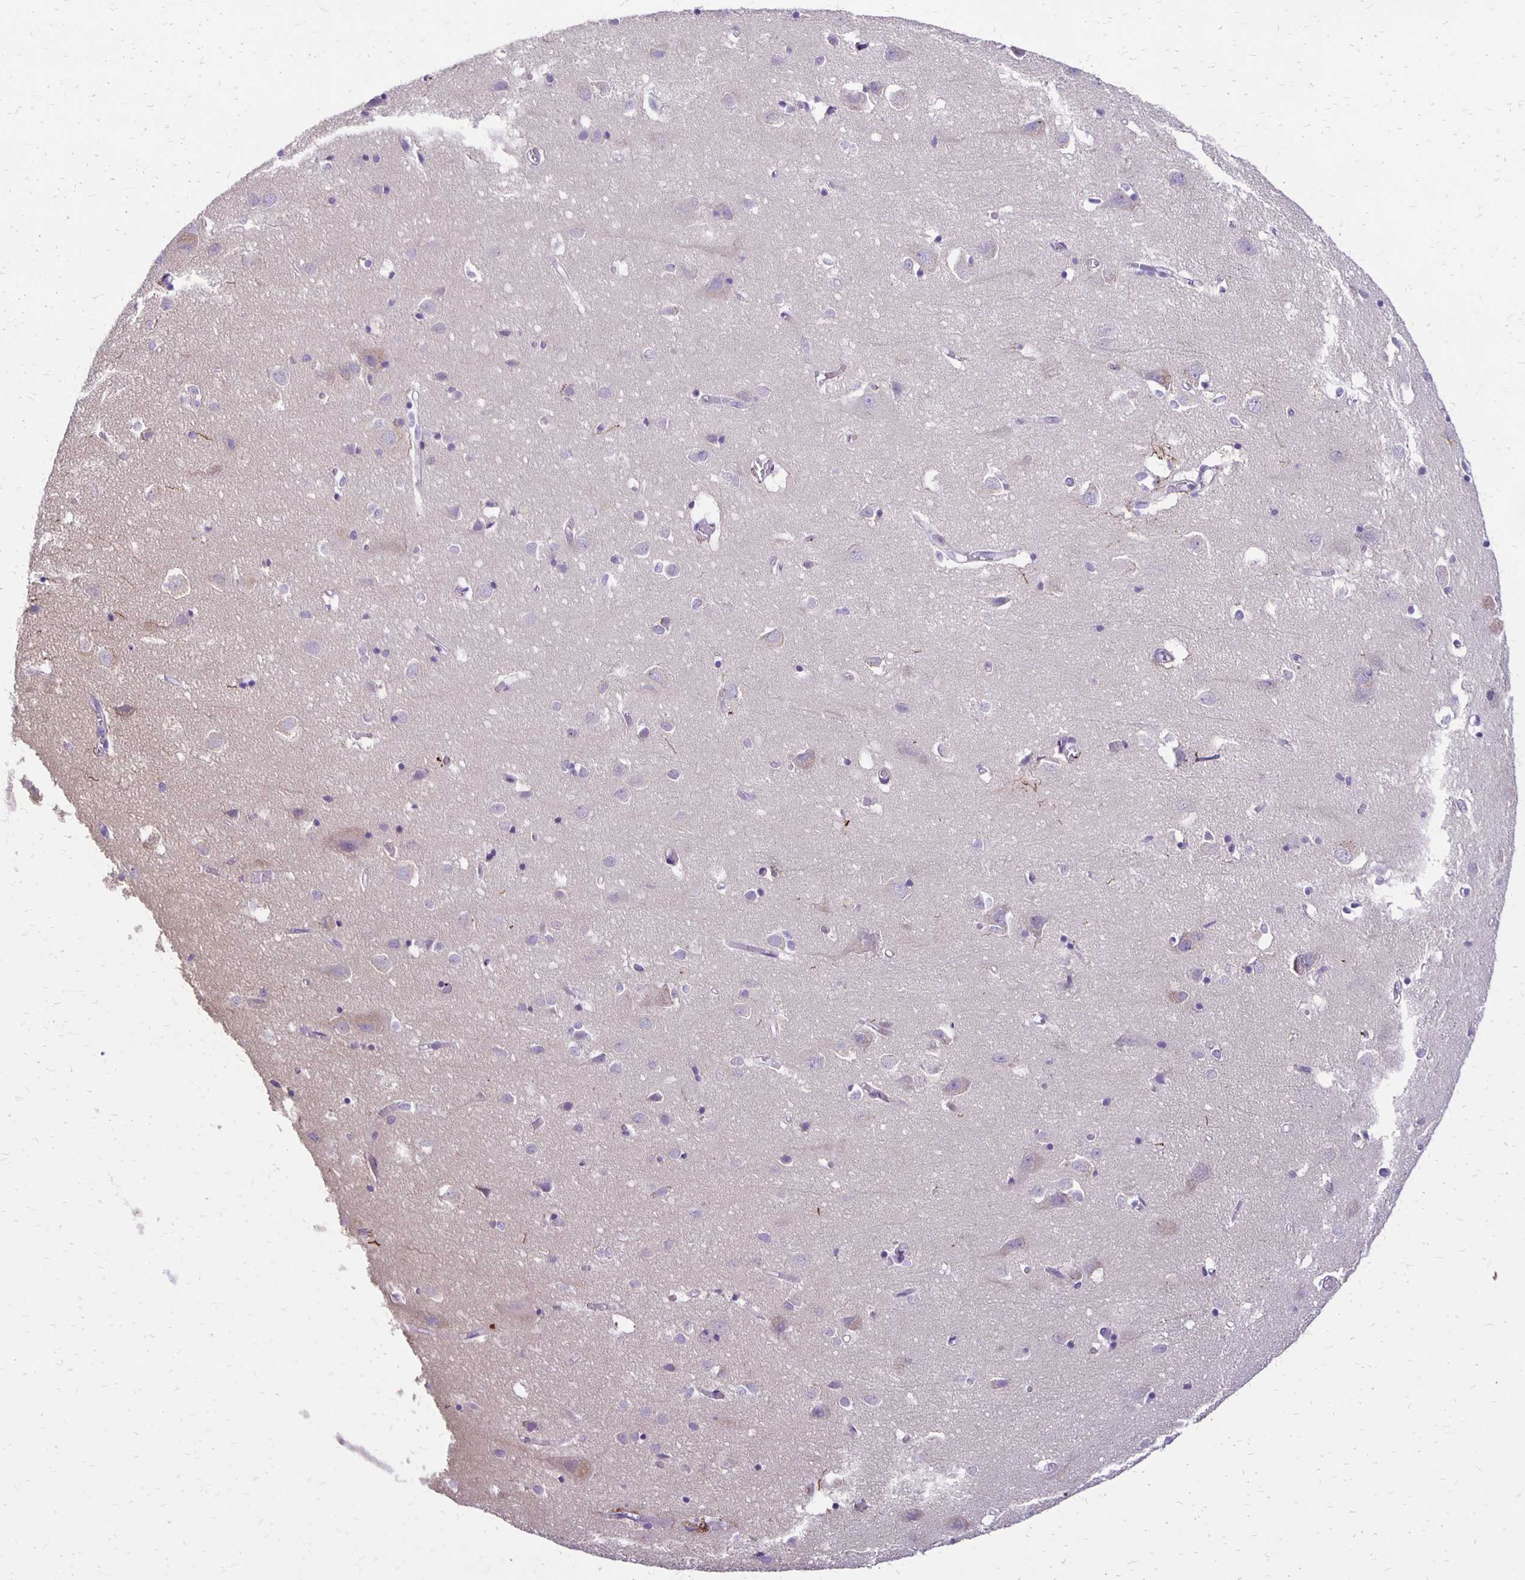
{"staining": {"intensity": "negative", "quantity": "none", "location": "none"}, "tissue": "cerebral cortex", "cell_type": "Endothelial cells", "image_type": "normal", "snomed": [{"axis": "morphology", "description": "Normal tissue, NOS"}, {"axis": "topography", "description": "Cerebral cortex"}], "caption": "DAB immunohistochemical staining of benign human cerebral cortex shows no significant staining in endothelial cells.", "gene": "ANKRD45", "patient": {"sex": "male", "age": 70}}